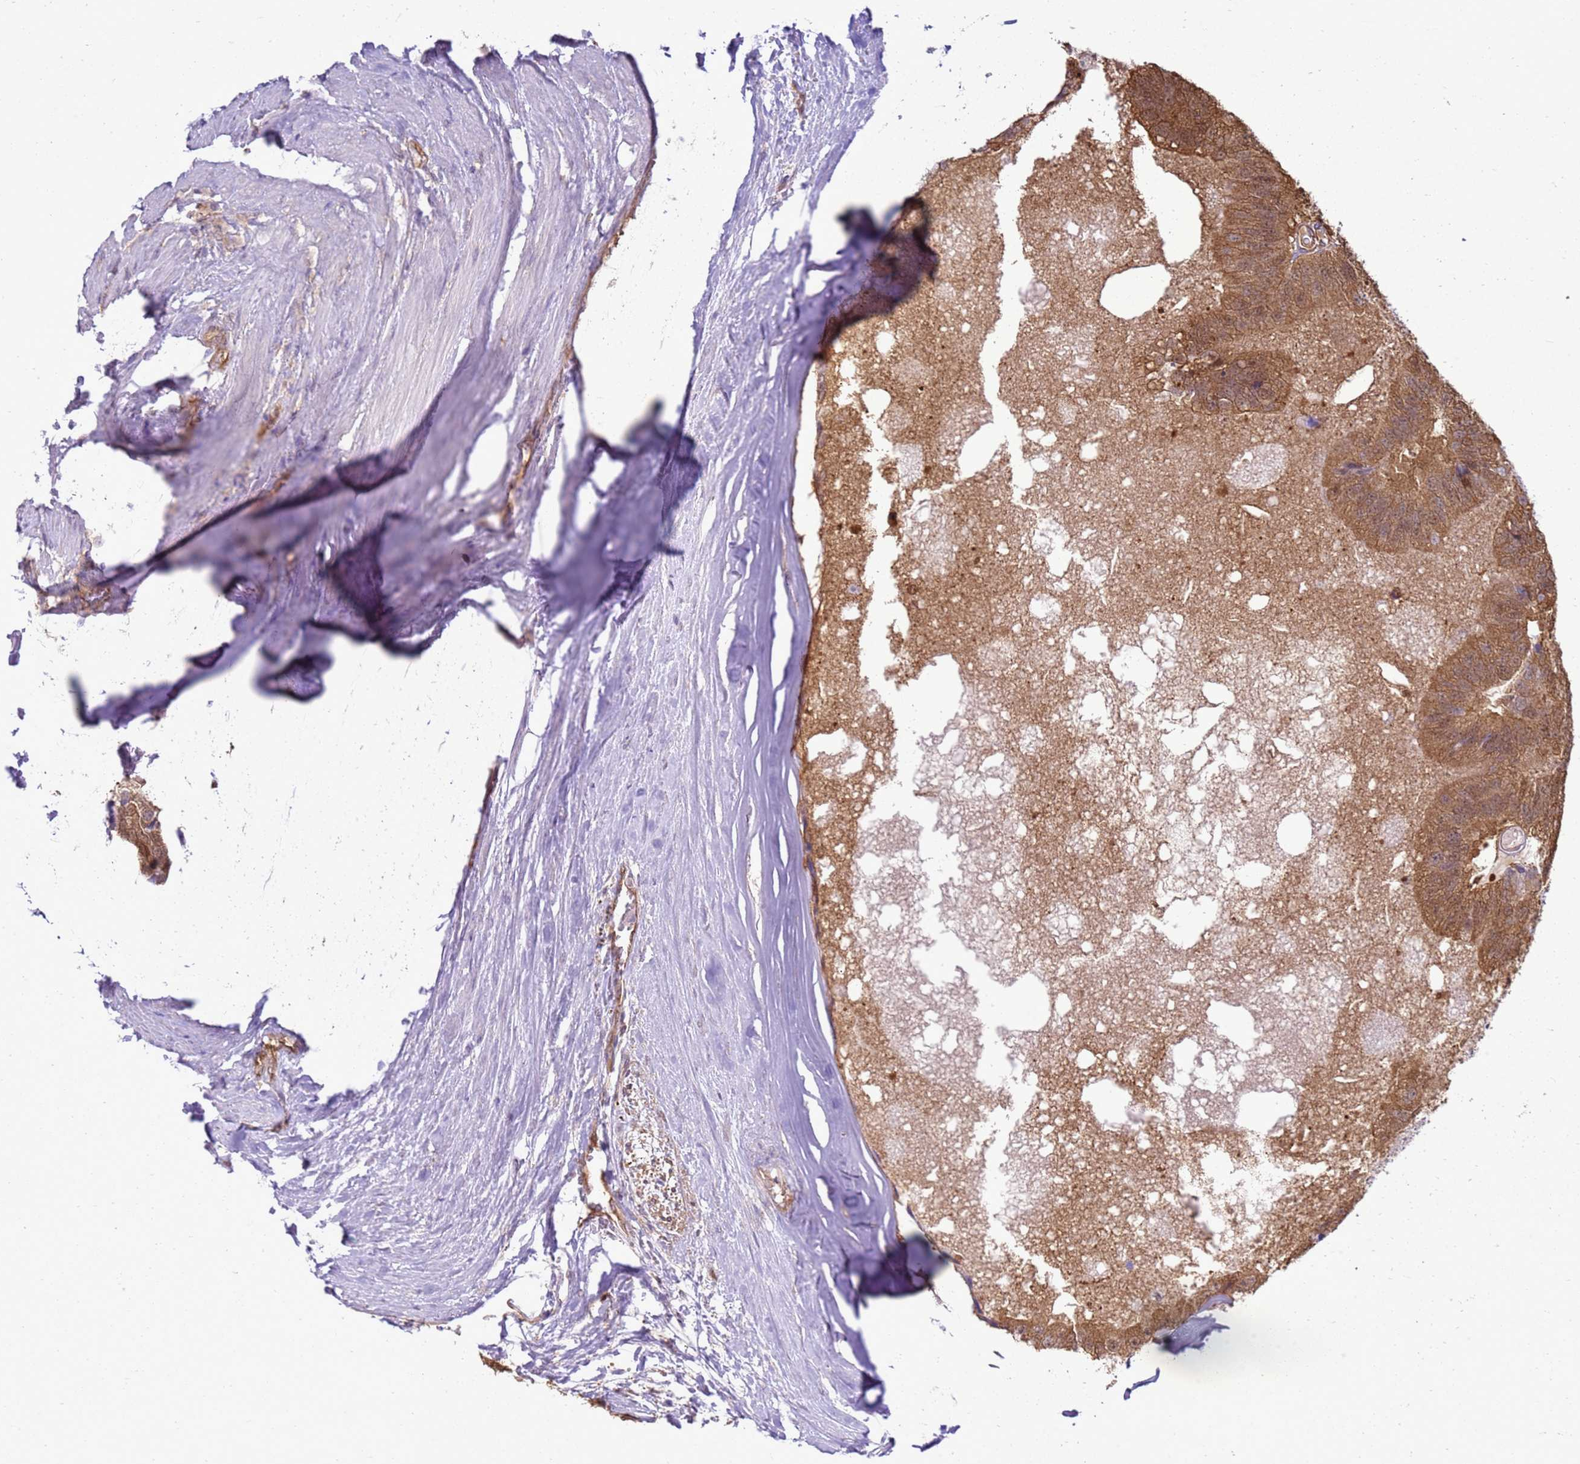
{"staining": {"intensity": "moderate", "quantity": ">75%", "location": "cytoplasmic/membranous"}, "tissue": "prostate cancer", "cell_type": "Tumor cells", "image_type": "cancer", "snomed": [{"axis": "morphology", "description": "Adenocarcinoma, High grade"}, {"axis": "topography", "description": "Prostate"}], "caption": "A medium amount of moderate cytoplasmic/membranous positivity is present in about >75% of tumor cells in prostate cancer (high-grade adenocarcinoma) tissue.", "gene": "YWHAE", "patient": {"sex": "male", "age": 70}}